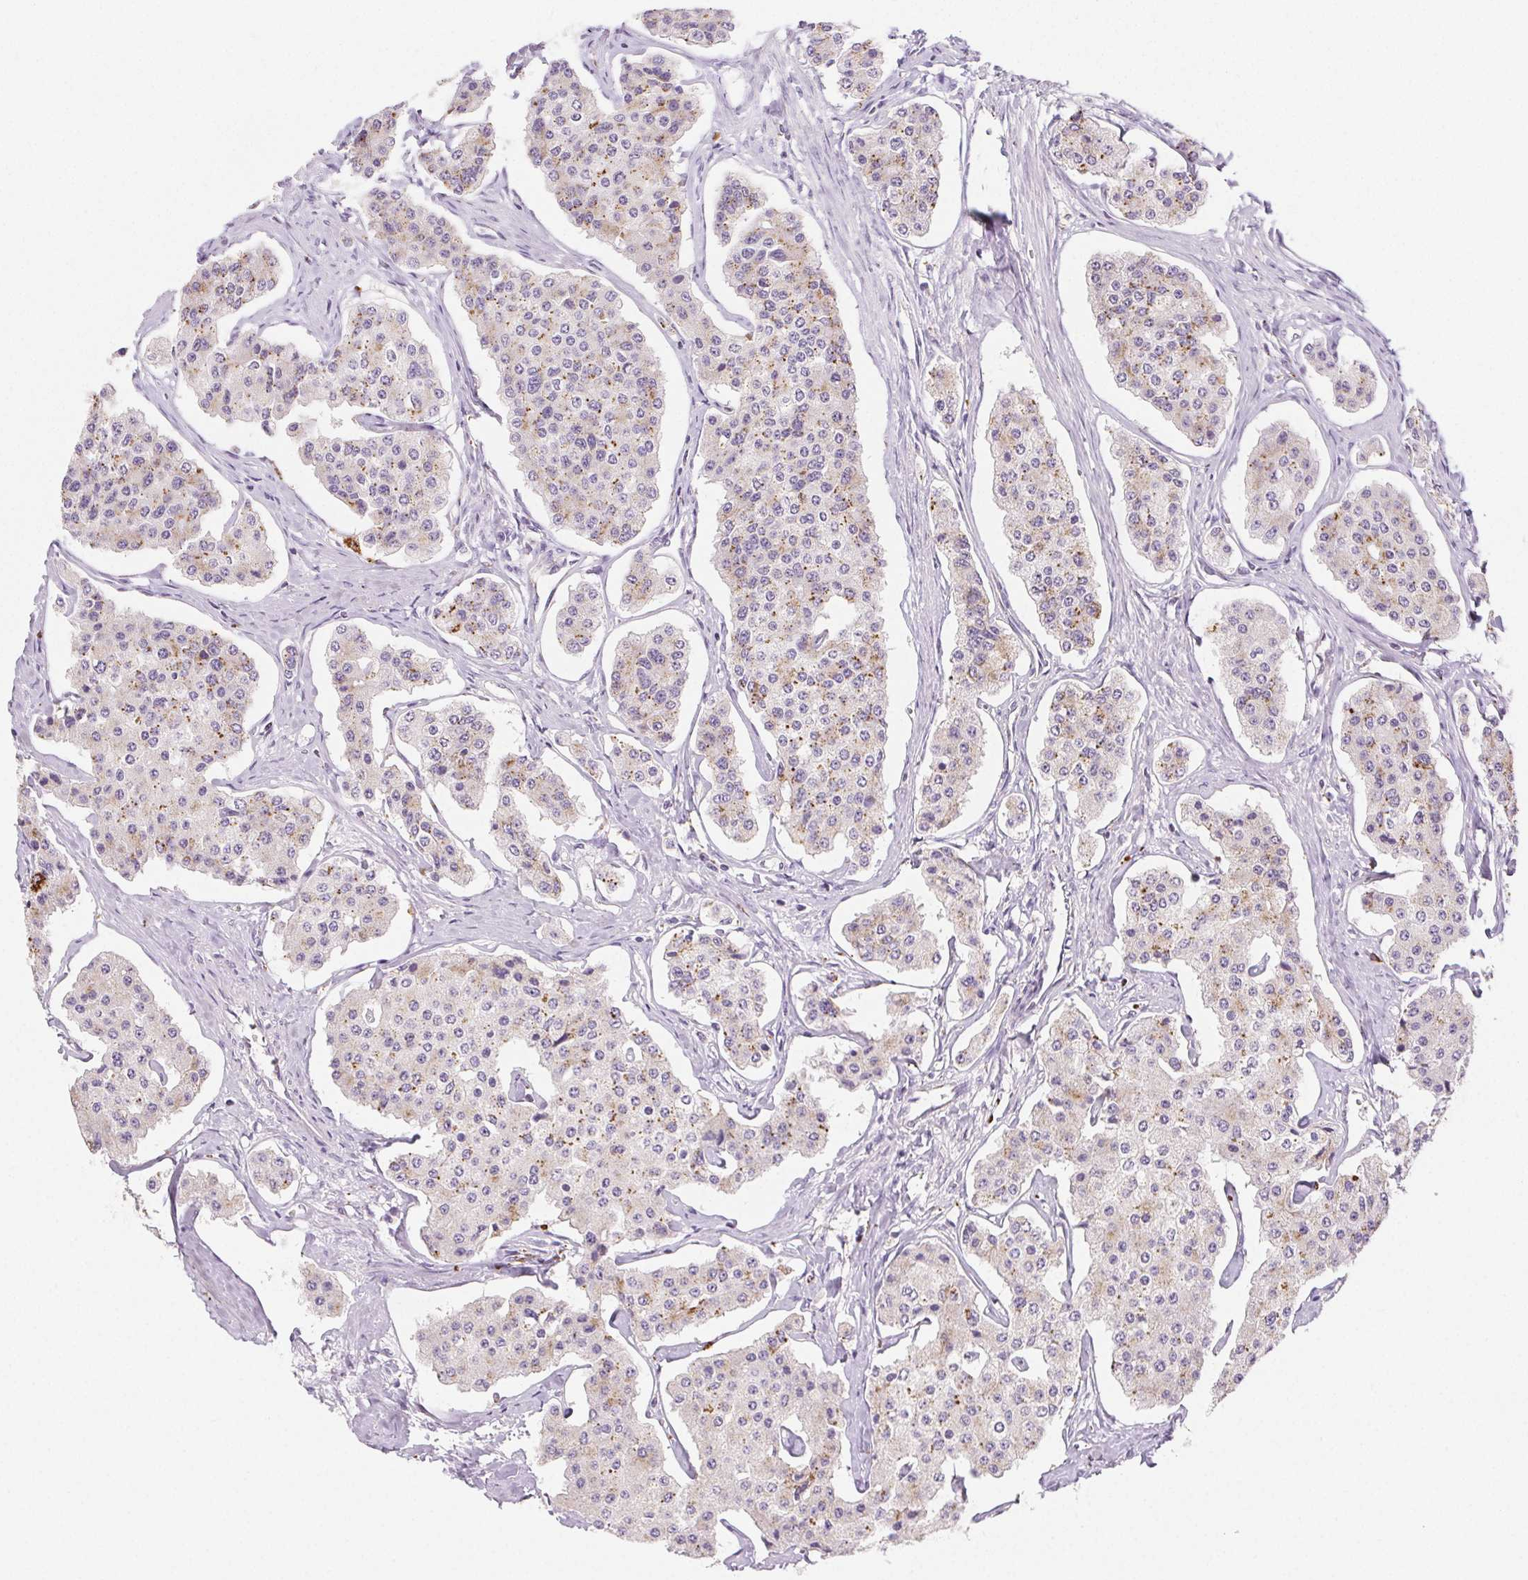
{"staining": {"intensity": "weak", "quantity": "25%-75%", "location": "cytoplasmic/membranous"}, "tissue": "carcinoid", "cell_type": "Tumor cells", "image_type": "cancer", "snomed": [{"axis": "morphology", "description": "Carcinoid, malignant, NOS"}, {"axis": "topography", "description": "Small intestine"}], "caption": "Tumor cells exhibit low levels of weak cytoplasmic/membranous staining in about 25%-75% of cells in malignant carcinoid.", "gene": "LIPA", "patient": {"sex": "female", "age": 65}}